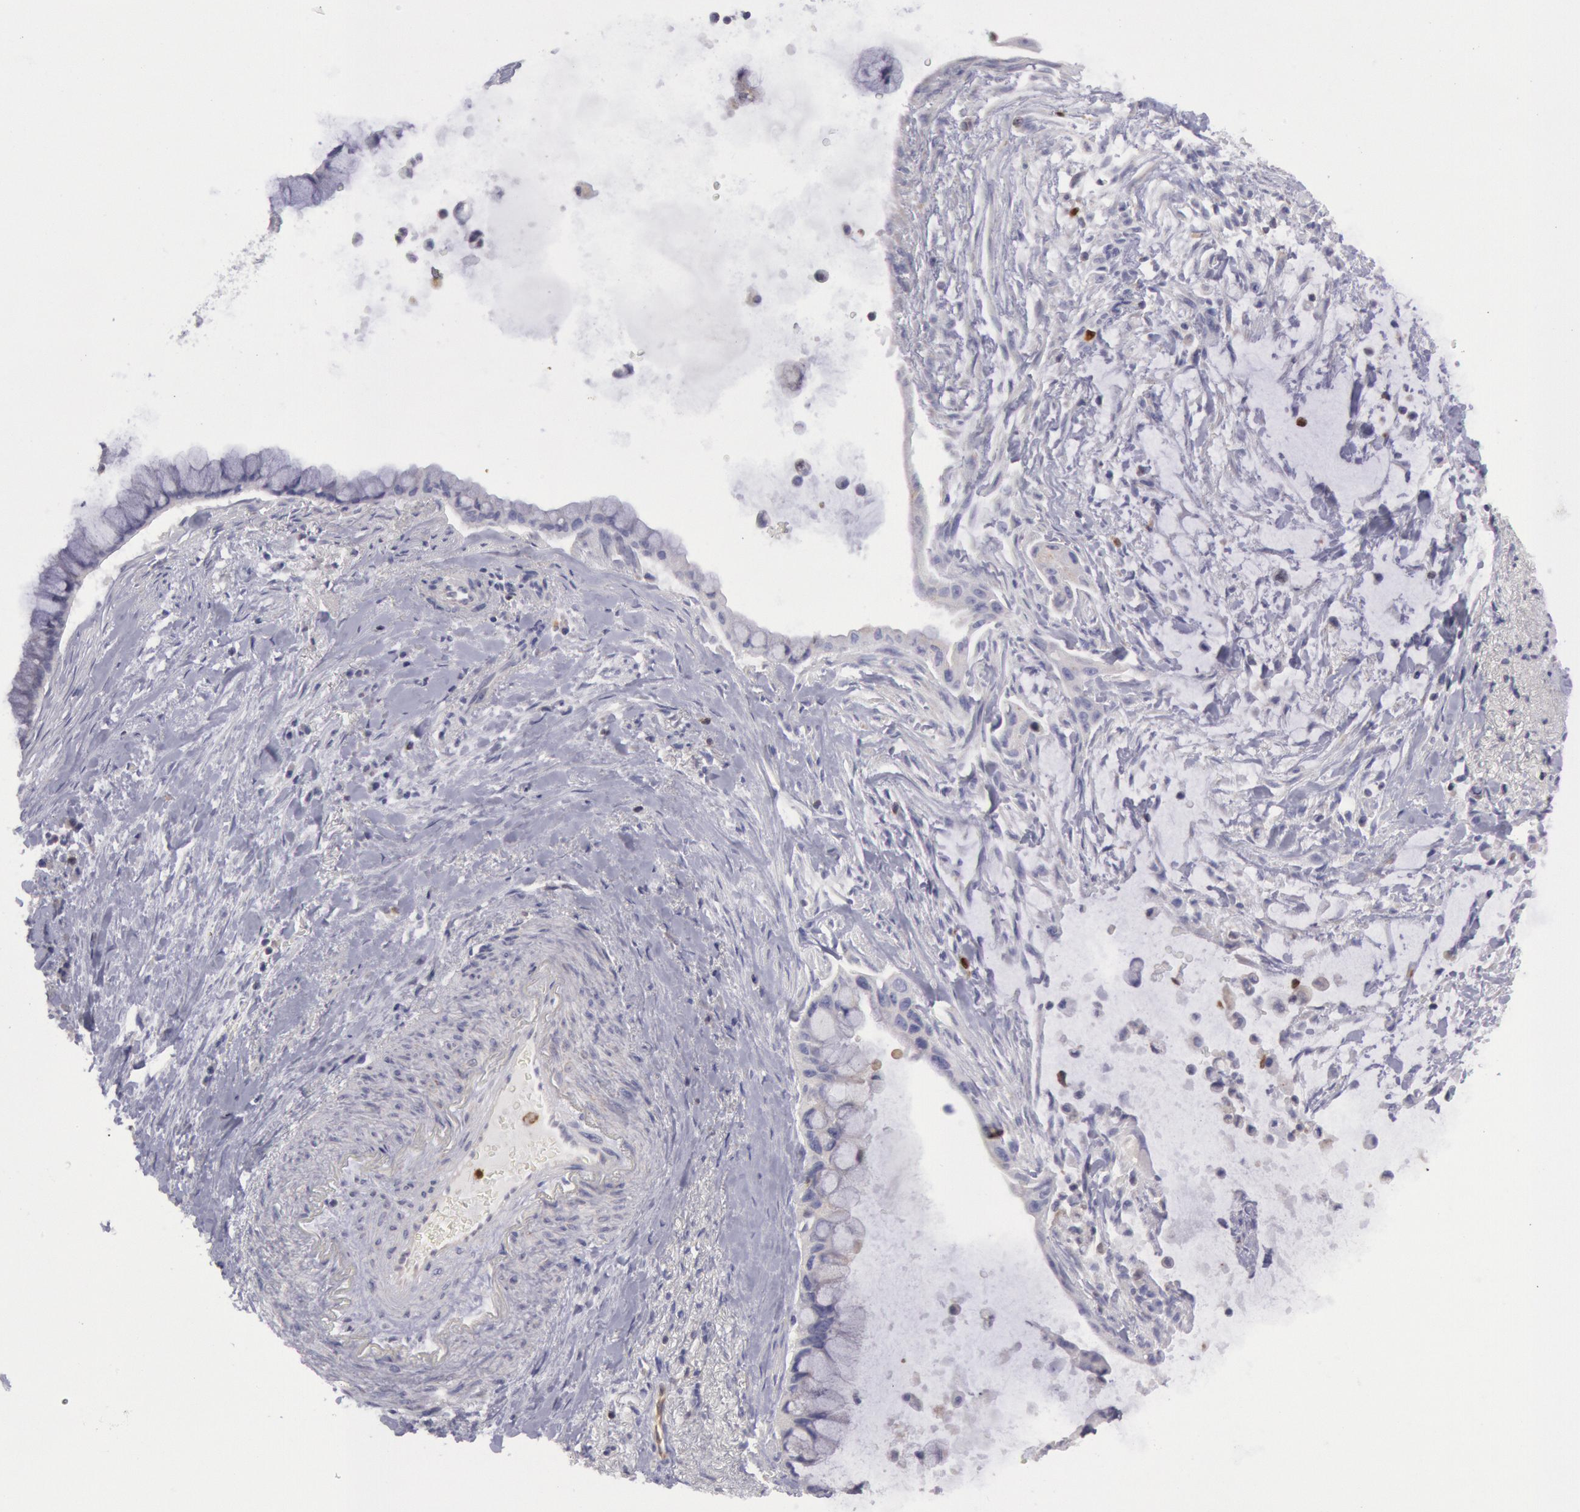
{"staining": {"intensity": "negative", "quantity": "none", "location": "none"}, "tissue": "pancreatic cancer", "cell_type": "Tumor cells", "image_type": "cancer", "snomed": [{"axis": "morphology", "description": "Adenocarcinoma, NOS"}, {"axis": "topography", "description": "Pancreas"}], "caption": "Immunohistochemical staining of pancreatic cancer (adenocarcinoma) exhibits no significant positivity in tumor cells.", "gene": "RAB27A", "patient": {"sex": "male", "age": 59}}